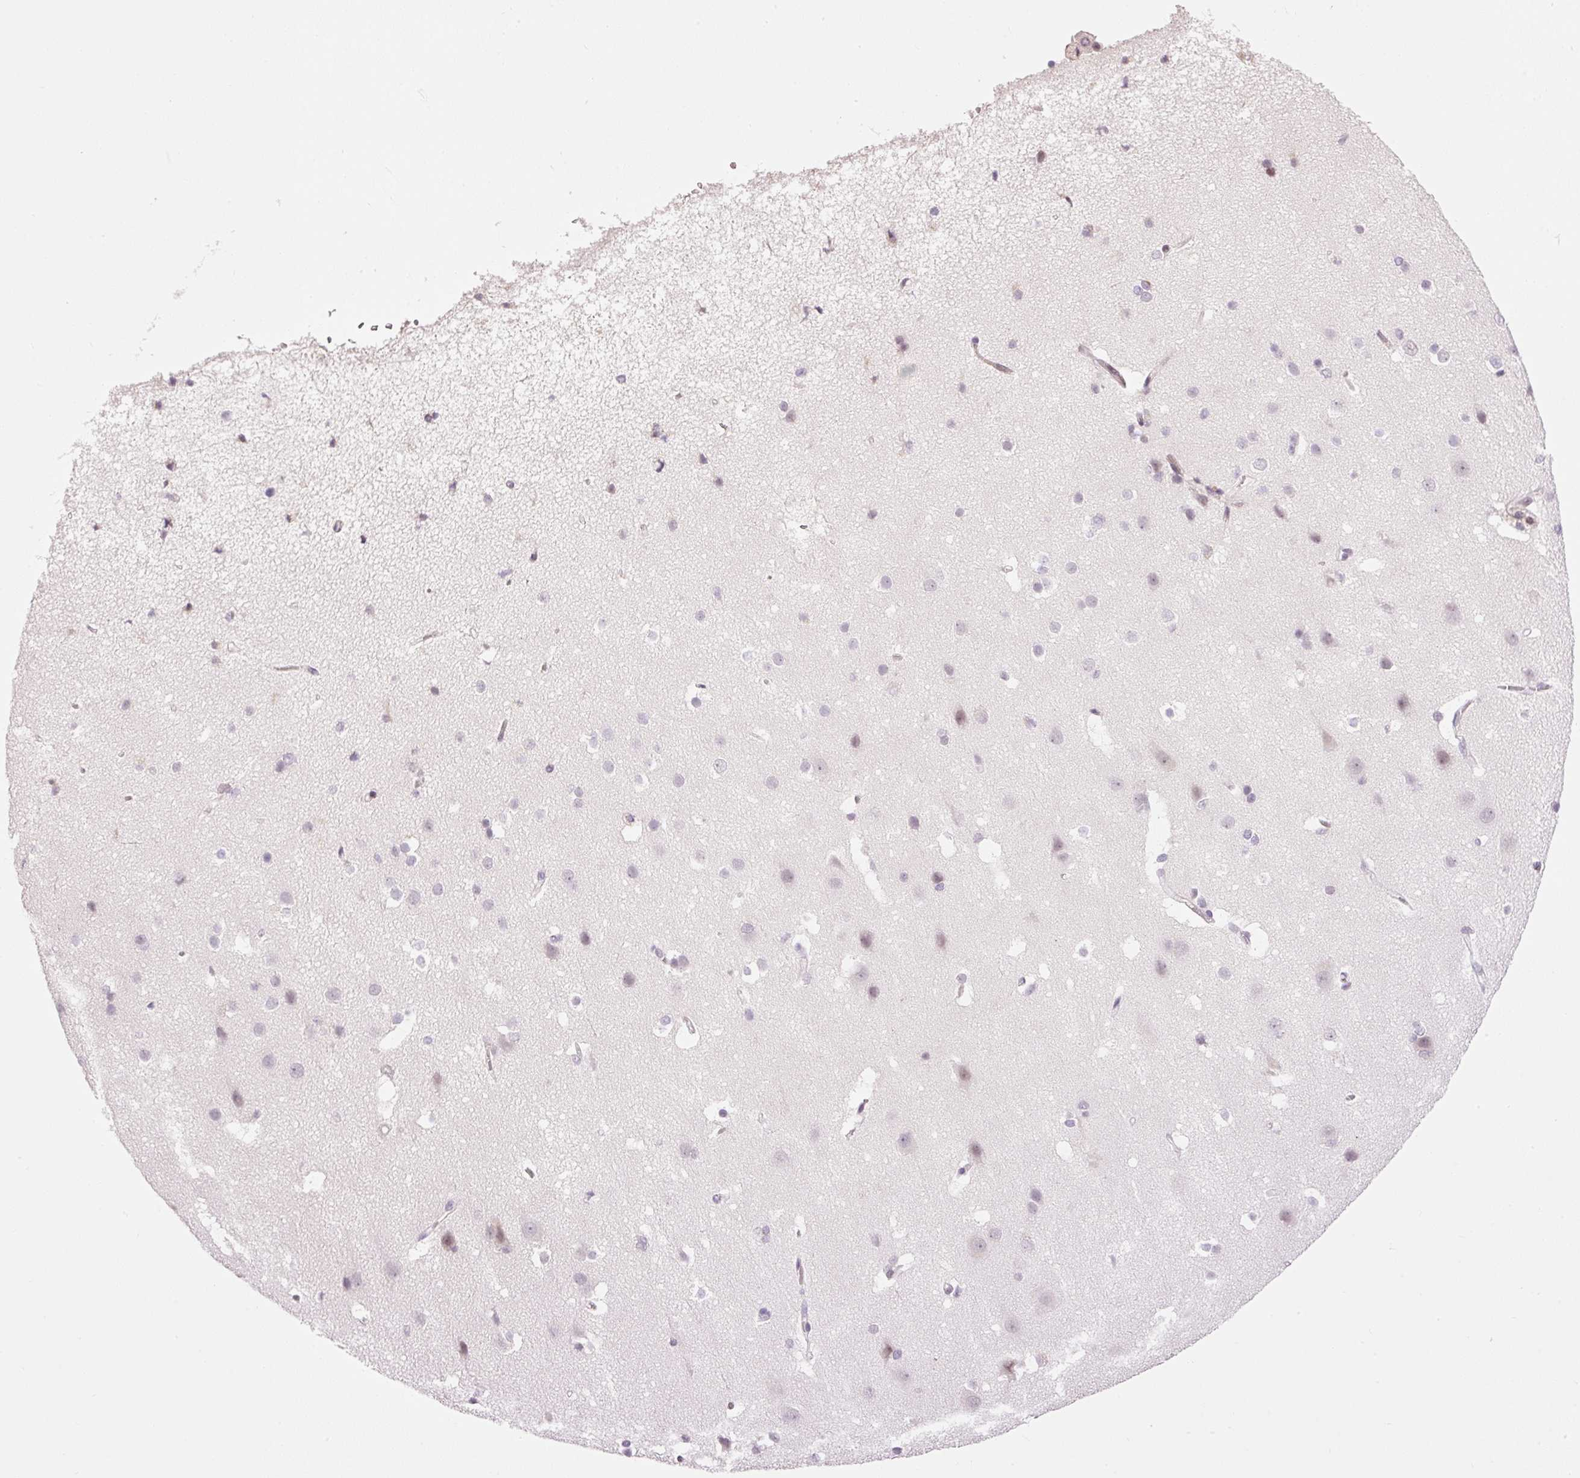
{"staining": {"intensity": "negative", "quantity": "none", "location": "none"}, "tissue": "cerebral cortex", "cell_type": "Endothelial cells", "image_type": "normal", "snomed": [{"axis": "morphology", "description": "Normal tissue, NOS"}, {"axis": "topography", "description": "Cerebral cortex"}], "caption": "High power microscopy photomicrograph of an immunohistochemistry (IHC) image of normal cerebral cortex, revealing no significant positivity in endothelial cells.", "gene": "HNF1A", "patient": {"sex": "male", "age": 37}}